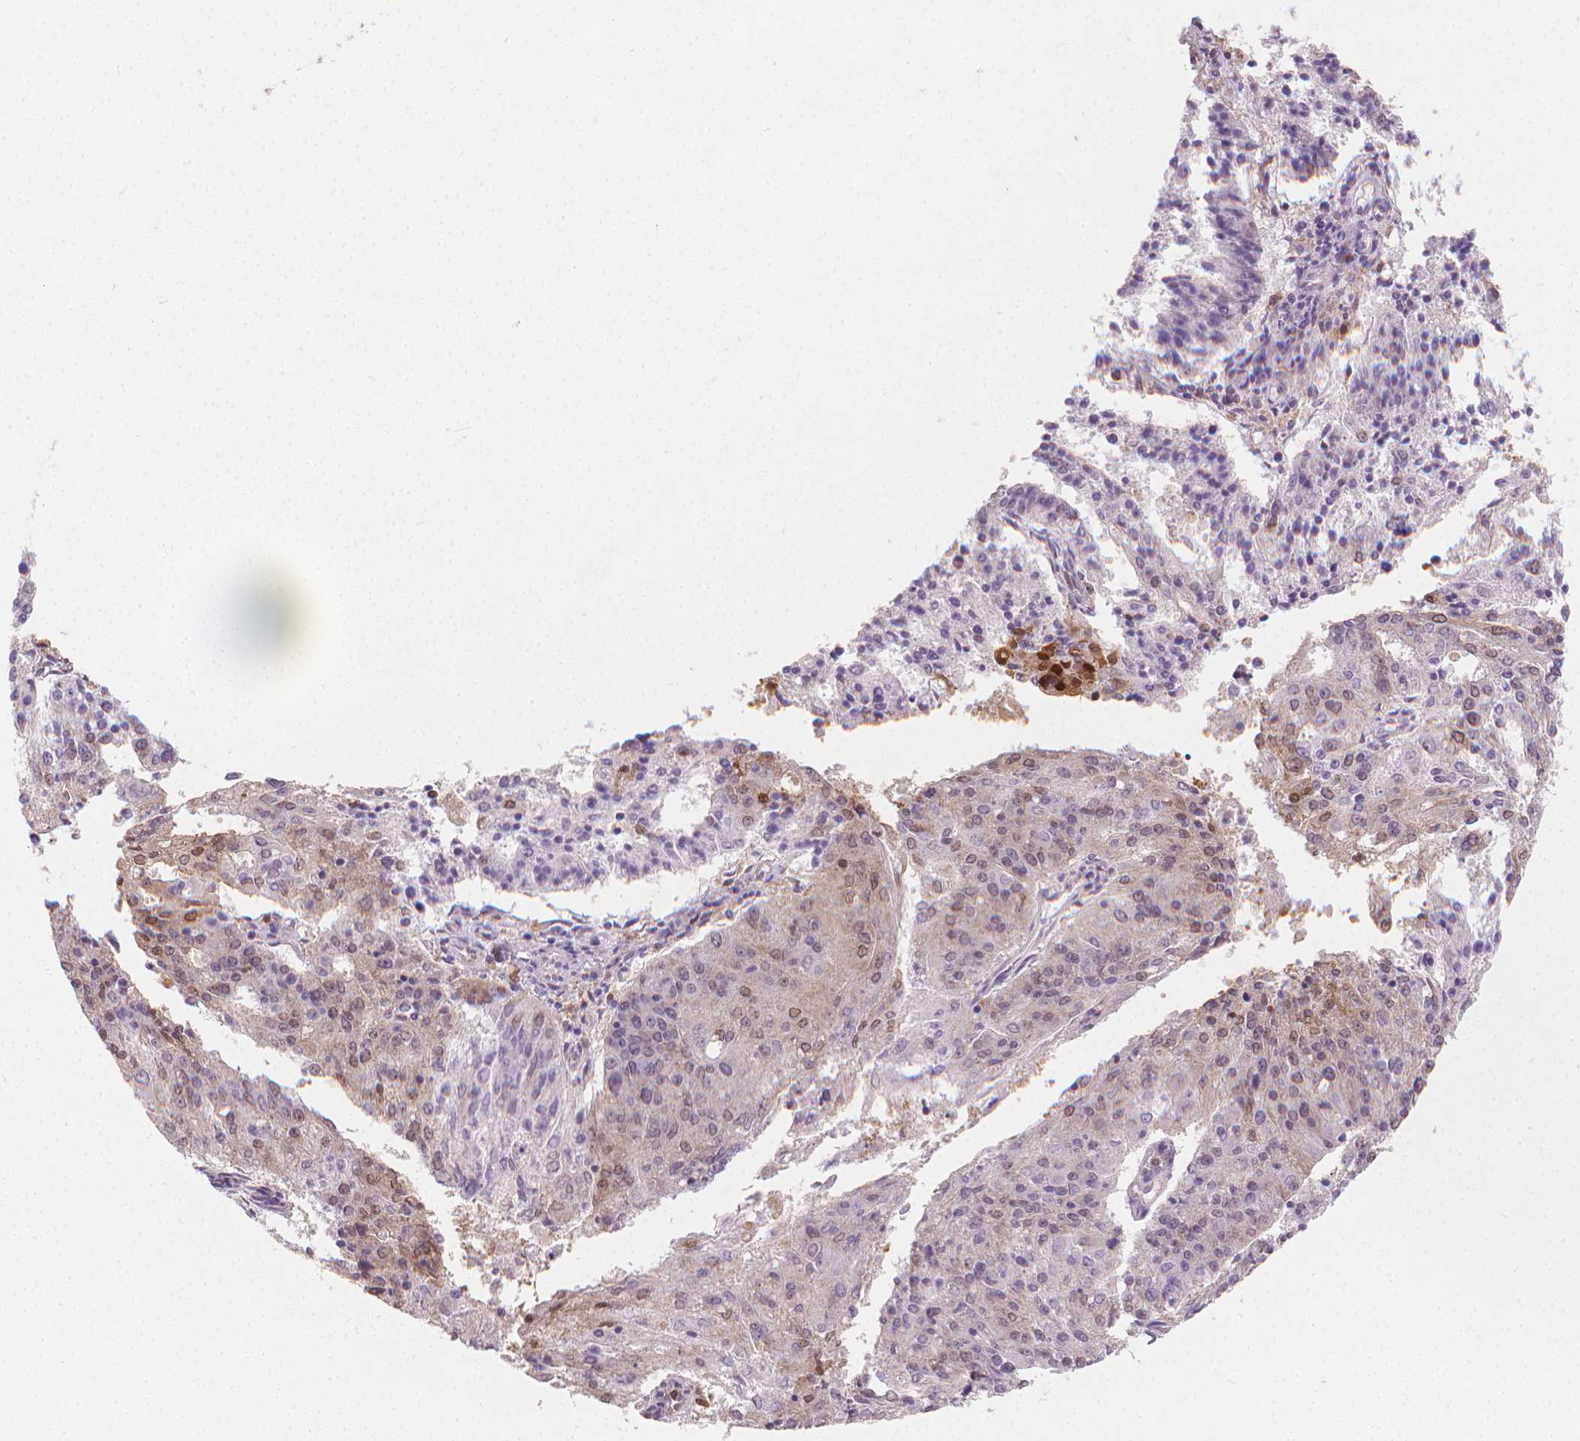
{"staining": {"intensity": "moderate", "quantity": "25%-75%", "location": "cytoplasmic/membranous"}, "tissue": "endometrial cancer", "cell_type": "Tumor cells", "image_type": "cancer", "snomed": [{"axis": "morphology", "description": "Adenocarcinoma, NOS"}, {"axis": "topography", "description": "Endometrium"}], "caption": "Tumor cells reveal medium levels of moderate cytoplasmic/membranous staining in about 25%-75% of cells in human endometrial adenocarcinoma.", "gene": "TNFAIP2", "patient": {"sex": "female", "age": 82}}